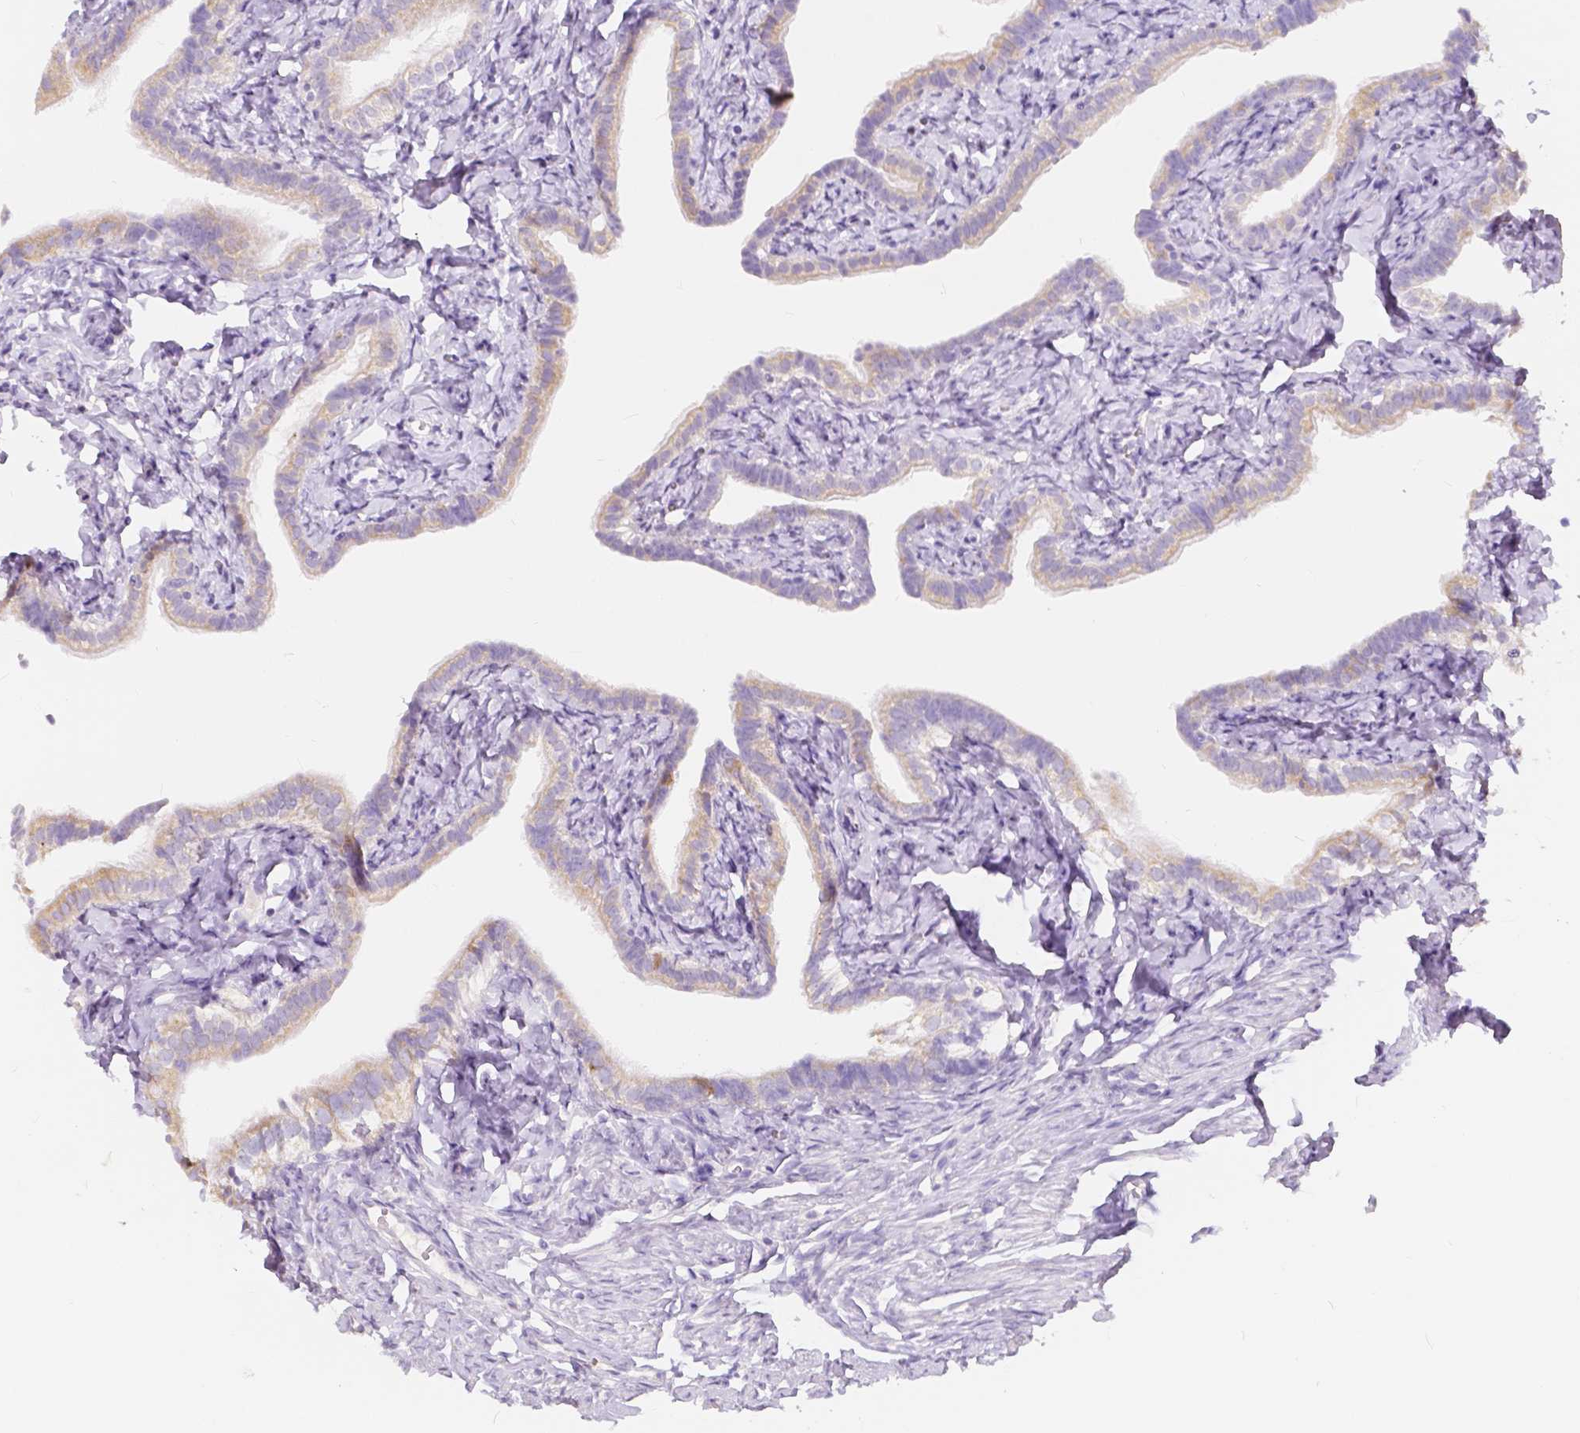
{"staining": {"intensity": "weak", "quantity": "<25%", "location": "cytoplasmic/membranous"}, "tissue": "fallopian tube", "cell_type": "Glandular cells", "image_type": "normal", "snomed": [{"axis": "morphology", "description": "Normal tissue, NOS"}, {"axis": "topography", "description": "Fallopian tube"}], "caption": "Glandular cells show no significant protein positivity in unremarkable fallopian tube. Brightfield microscopy of immunohistochemistry (IHC) stained with DAB (3,3'-diaminobenzidine) (brown) and hematoxylin (blue), captured at high magnification.", "gene": "RNF186", "patient": {"sex": "female", "age": 41}}